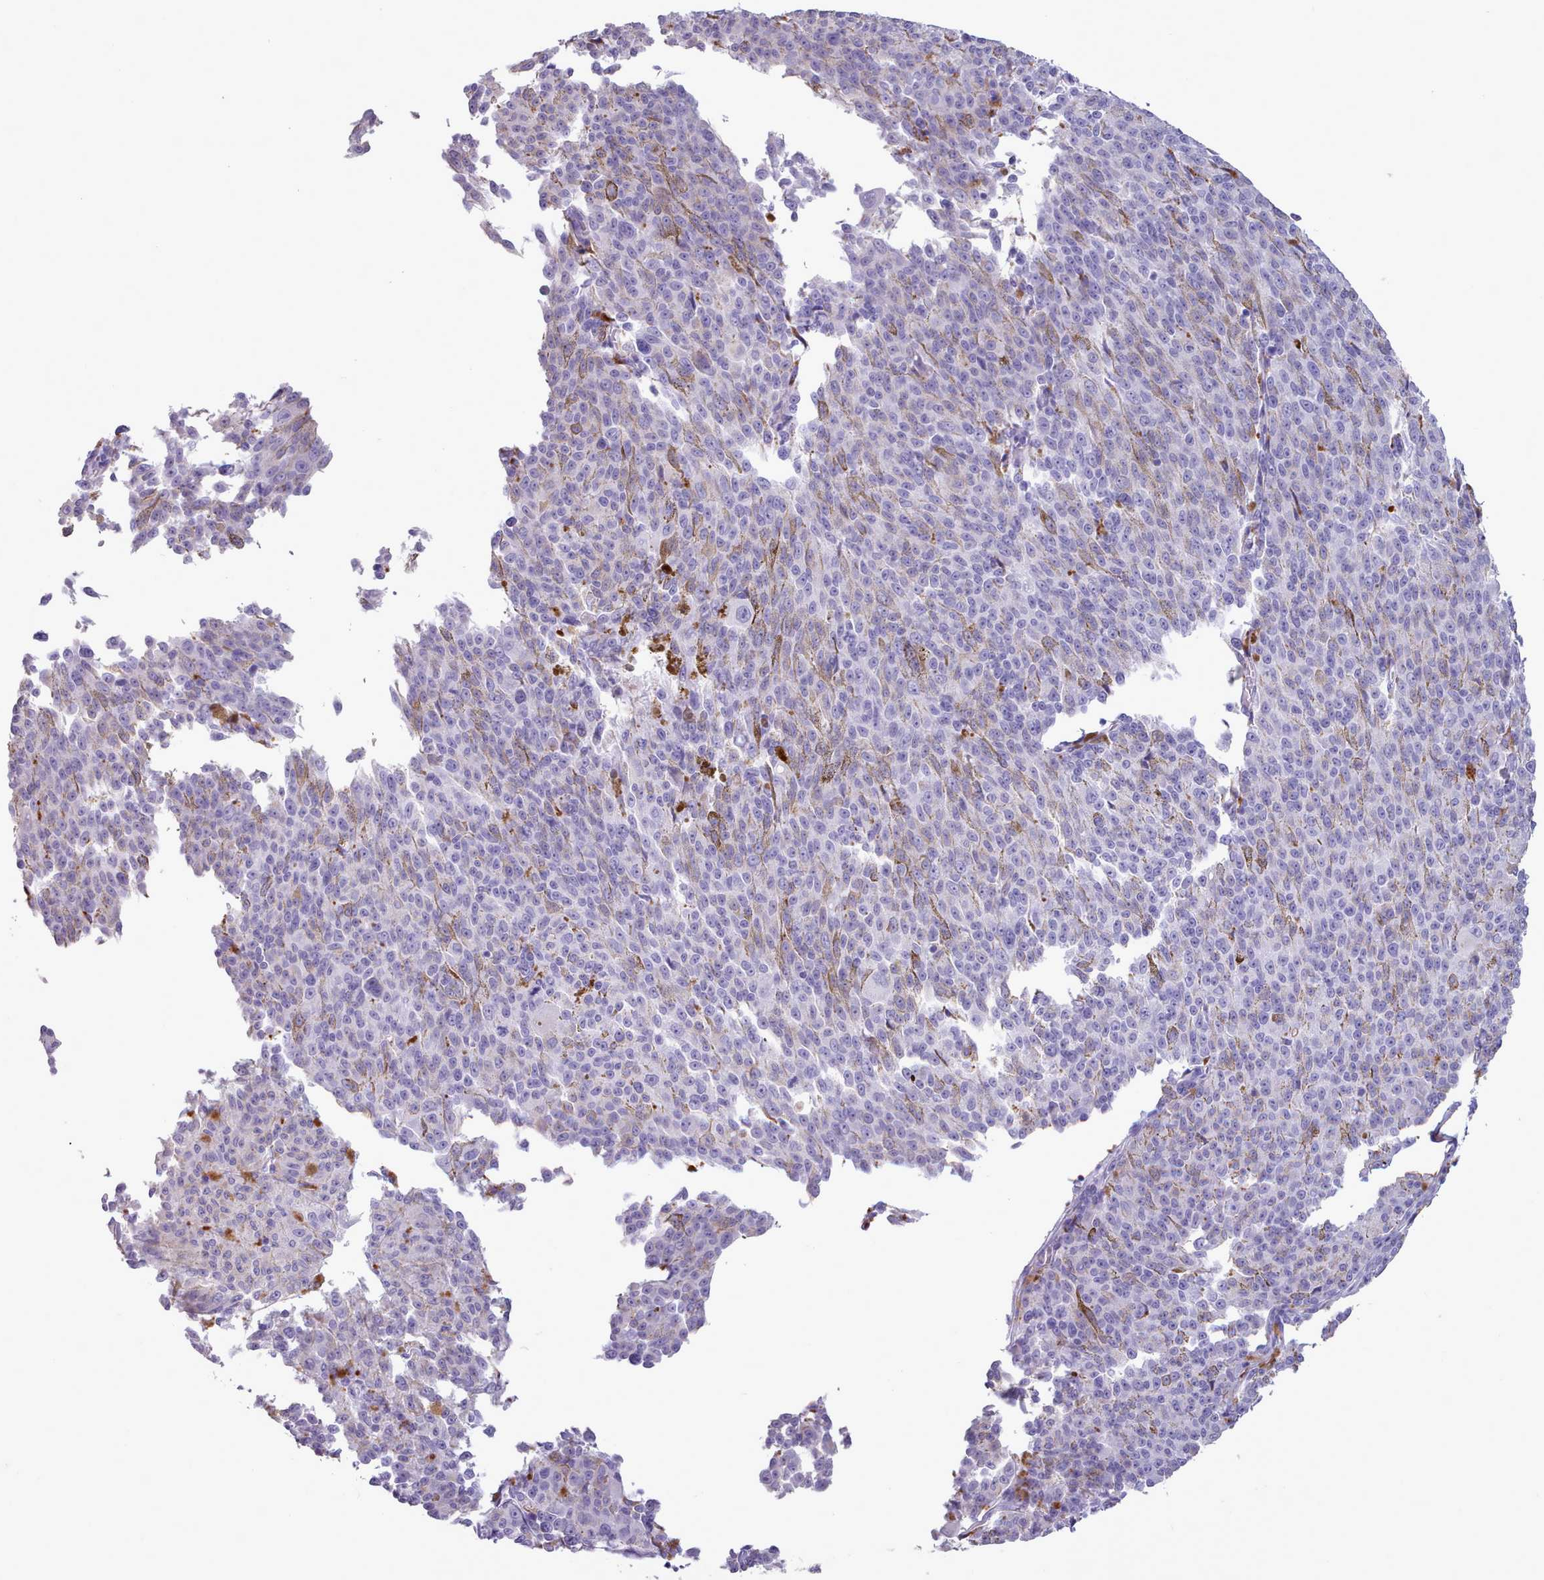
{"staining": {"intensity": "negative", "quantity": "none", "location": "none"}, "tissue": "melanoma", "cell_type": "Tumor cells", "image_type": "cancer", "snomed": [{"axis": "morphology", "description": "Malignant melanoma, NOS"}, {"axis": "topography", "description": "Skin"}], "caption": "Immunohistochemical staining of human melanoma exhibits no significant positivity in tumor cells. (DAB immunohistochemistry (IHC) visualized using brightfield microscopy, high magnification).", "gene": "GAA", "patient": {"sex": "female", "age": 52}}